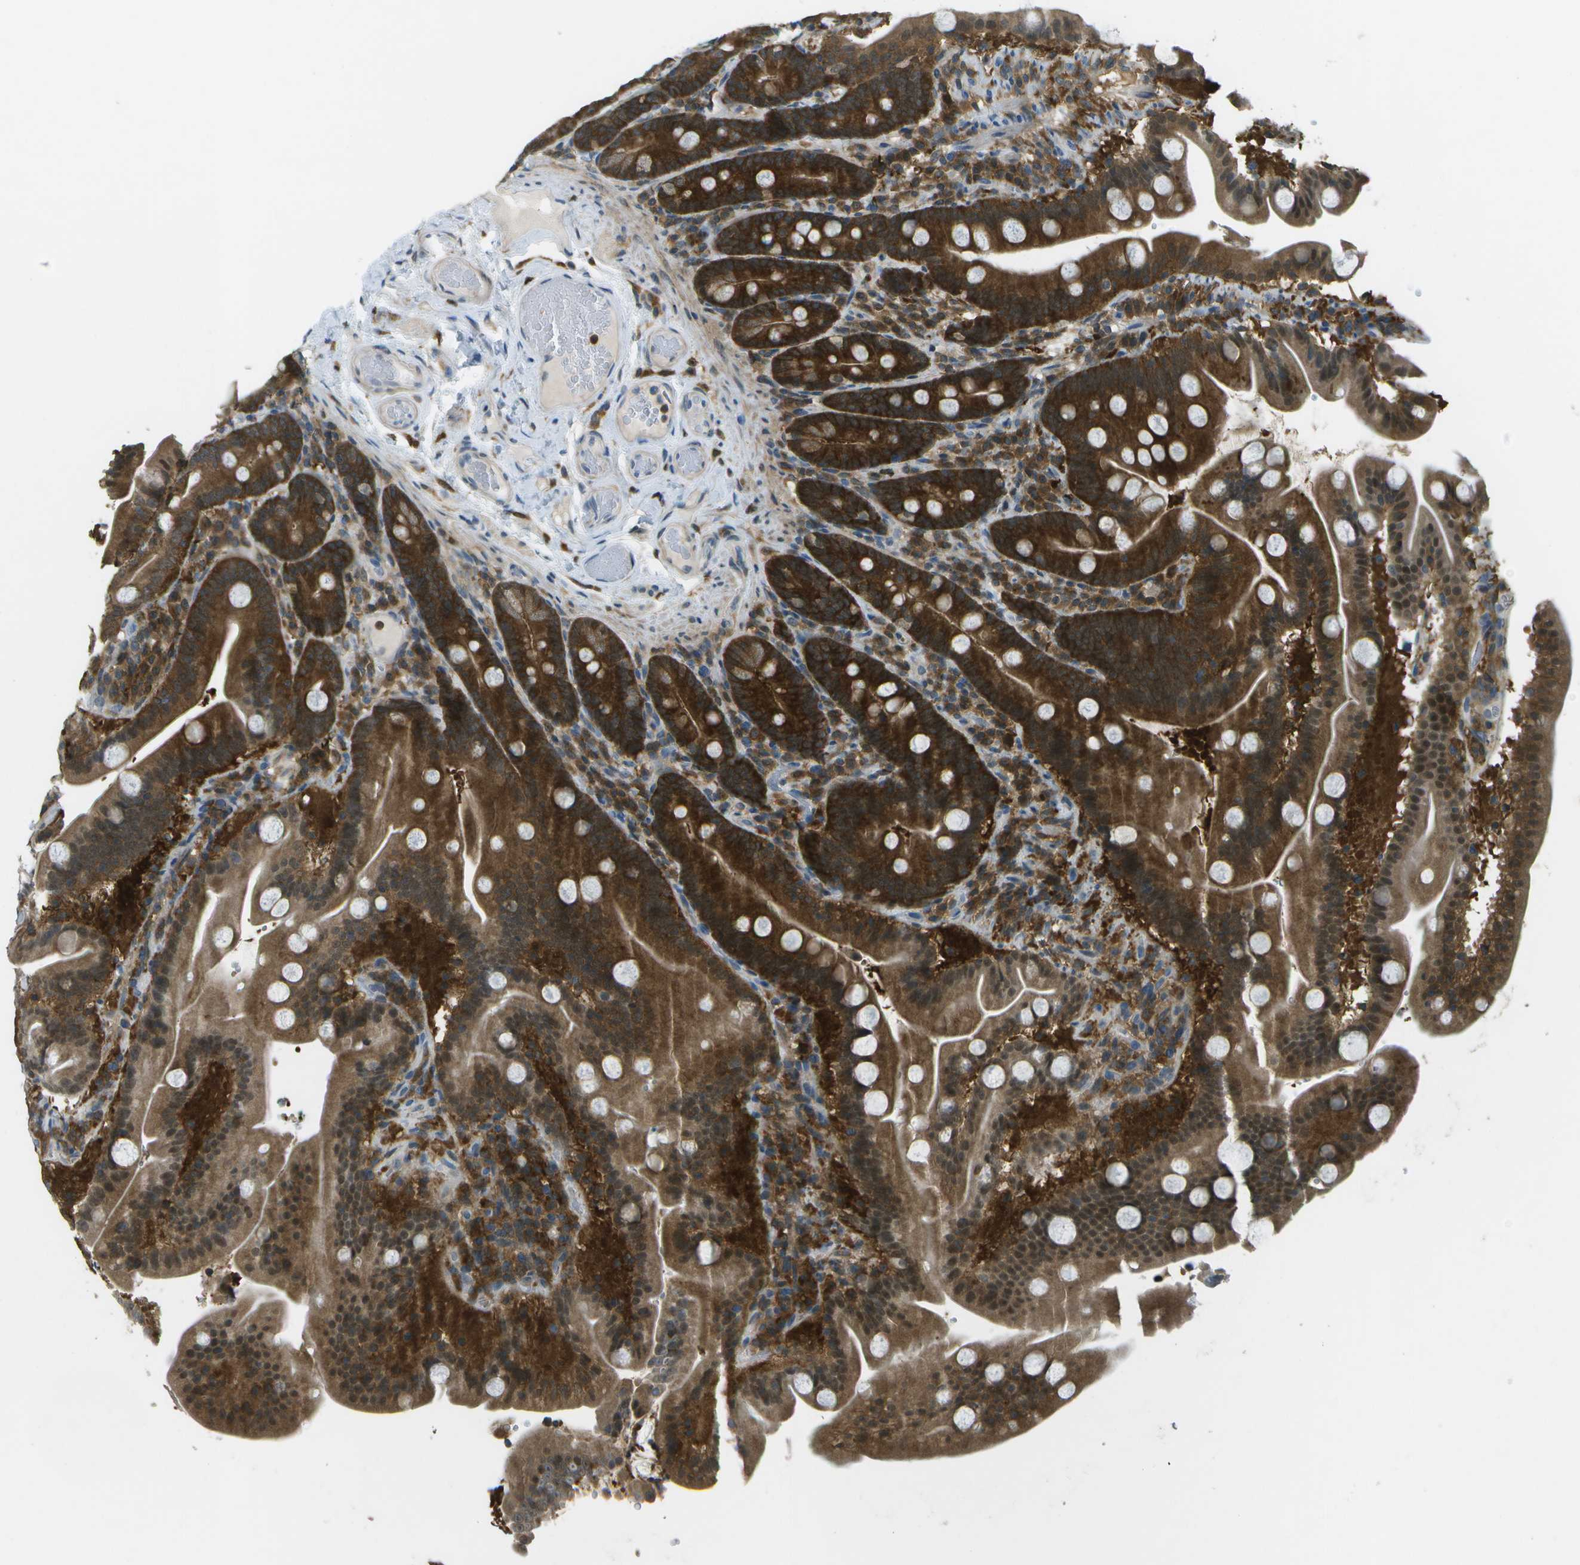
{"staining": {"intensity": "strong", "quantity": ">75%", "location": "cytoplasmic/membranous"}, "tissue": "duodenum", "cell_type": "Glandular cells", "image_type": "normal", "snomed": [{"axis": "morphology", "description": "Normal tissue, NOS"}, {"axis": "topography", "description": "Duodenum"}], "caption": "Protein staining demonstrates strong cytoplasmic/membranous expression in approximately >75% of glandular cells in unremarkable duodenum. The protein of interest is shown in brown color, while the nuclei are stained blue.", "gene": "CDH23", "patient": {"sex": "male", "age": 54}}